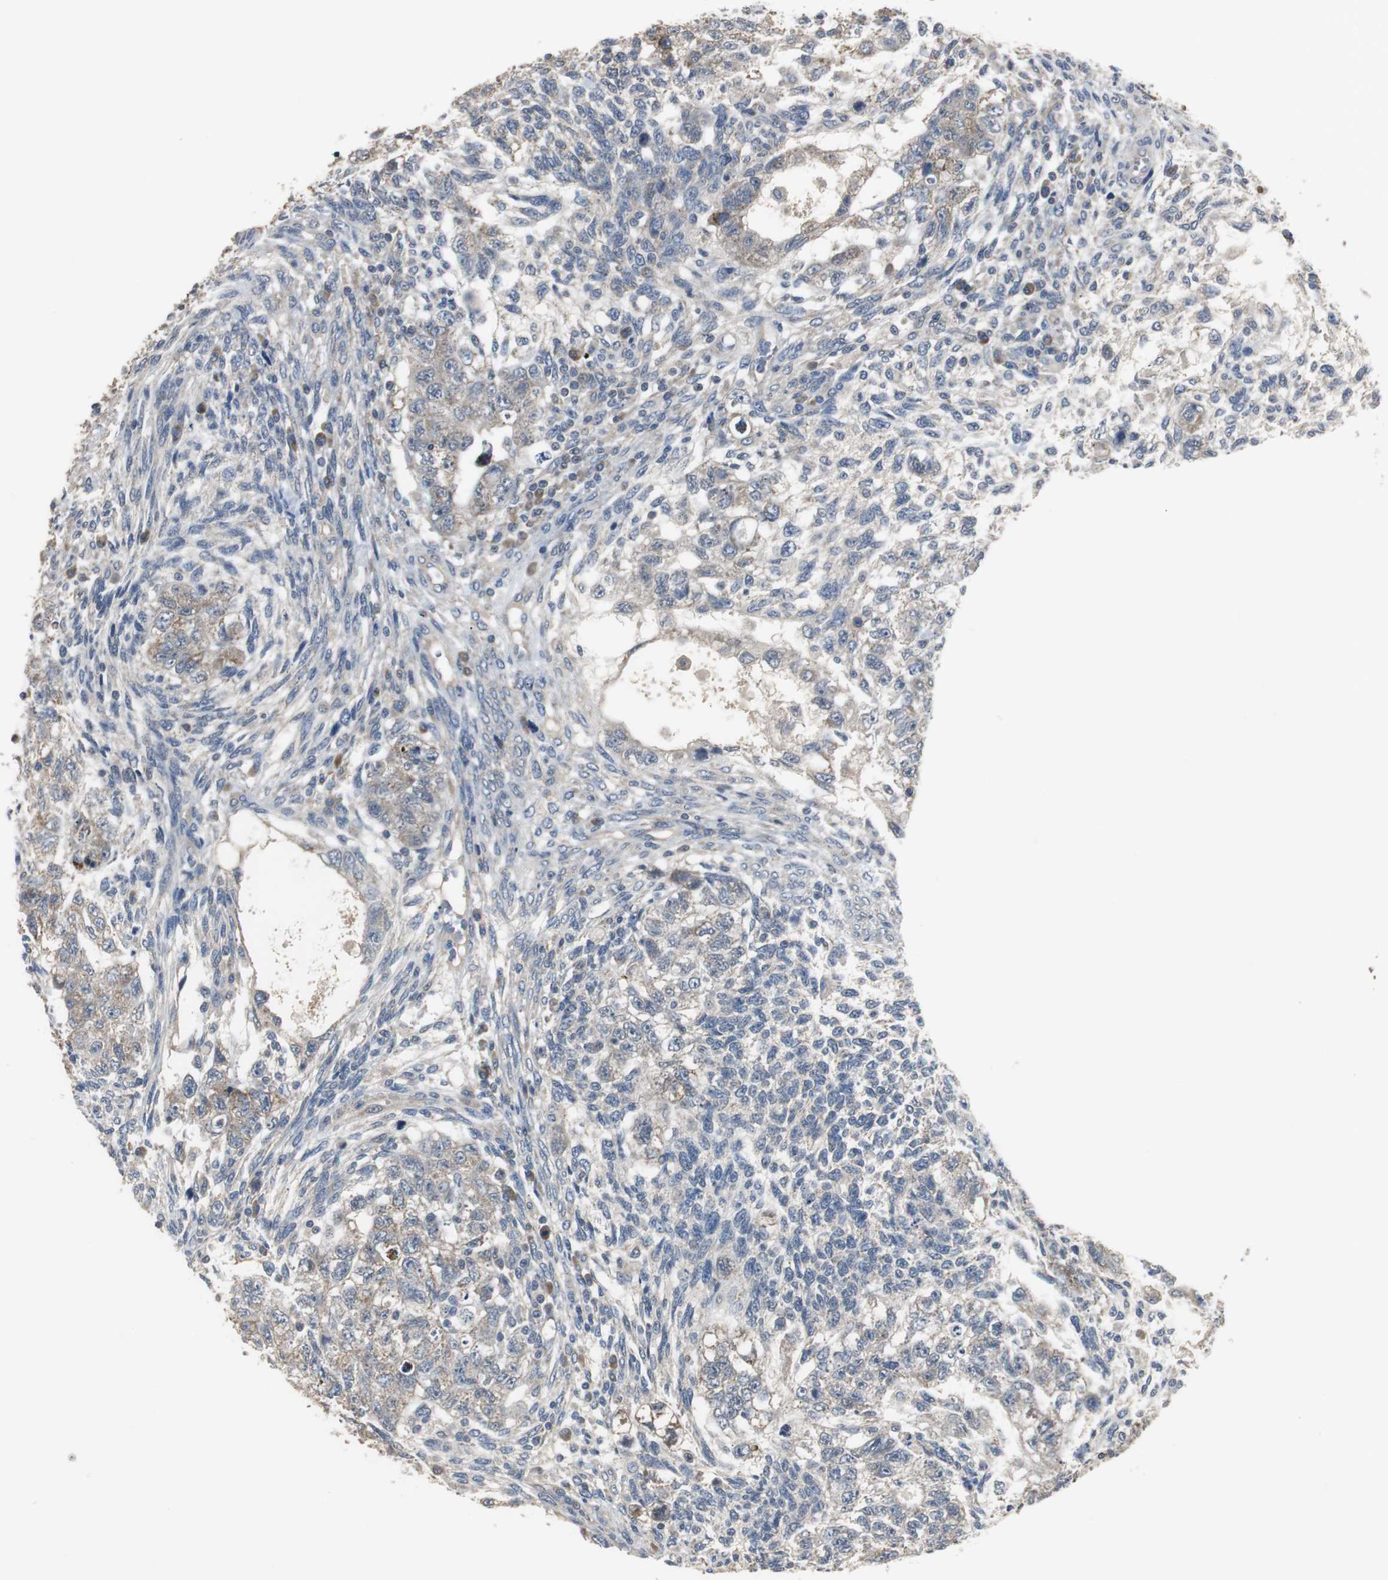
{"staining": {"intensity": "moderate", "quantity": ">75%", "location": "cytoplasmic/membranous"}, "tissue": "testis cancer", "cell_type": "Tumor cells", "image_type": "cancer", "snomed": [{"axis": "morphology", "description": "Normal tissue, NOS"}, {"axis": "morphology", "description": "Carcinoma, Embryonal, NOS"}, {"axis": "topography", "description": "Testis"}], "caption": "Protein positivity by immunohistochemistry (IHC) exhibits moderate cytoplasmic/membranous expression in about >75% of tumor cells in testis cancer (embryonal carcinoma).", "gene": "MYT1", "patient": {"sex": "male", "age": 36}}